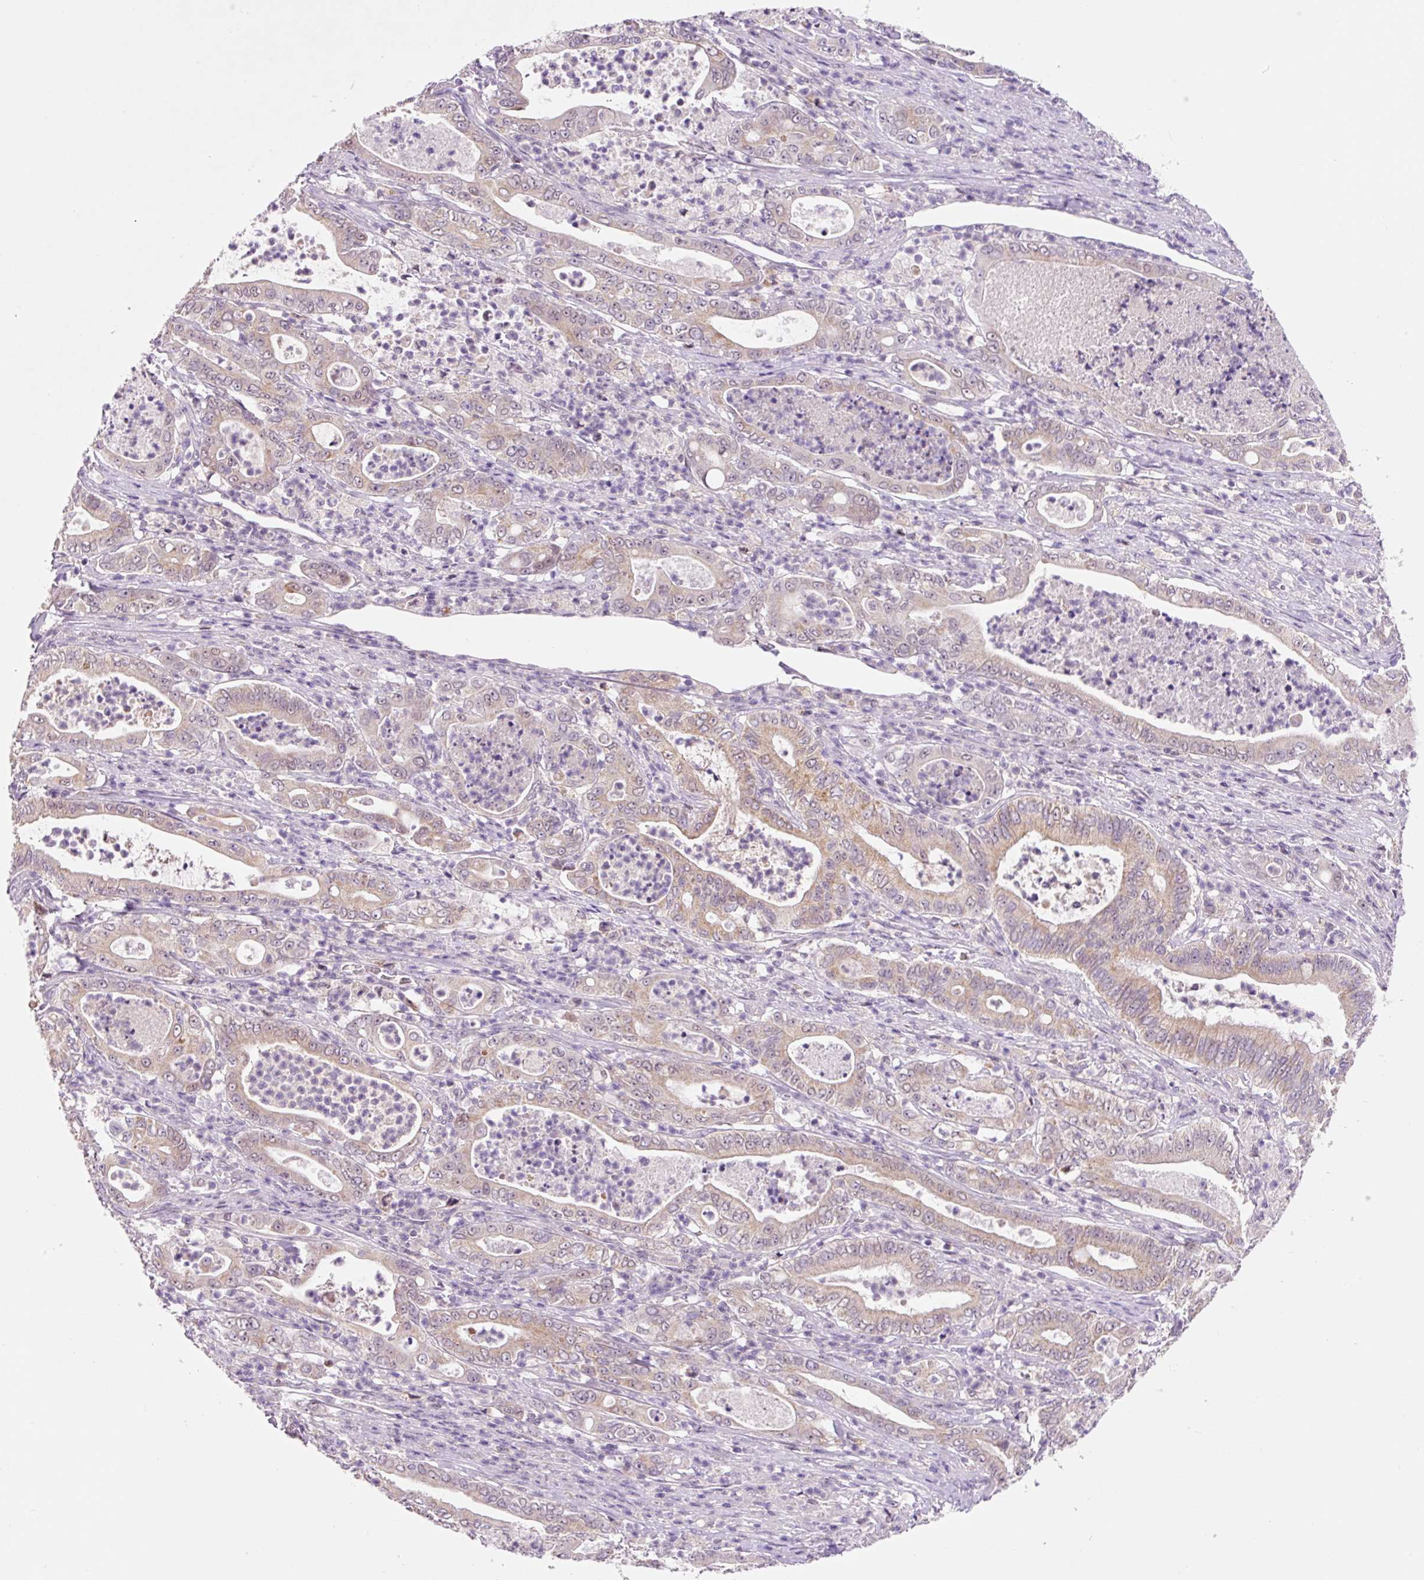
{"staining": {"intensity": "weak", "quantity": "<25%", "location": "cytoplasmic/membranous"}, "tissue": "pancreatic cancer", "cell_type": "Tumor cells", "image_type": "cancer", "snomed": [{"axis": "morphology", "description": "Adenocarcinoma, NOS"}, {"axis": "topography", "description": "Pancreas"}], "caption": "A high-resolution histopathology image shows immunohistochemistry staining of pancreatic cancer, which demonstrates no significant expression in tumor cells. (DAB (3,3'-diaminobenzidine) IHC, high magnification).", "gene": "PCK2", "patient": {"sex": "male", "age": 71}}